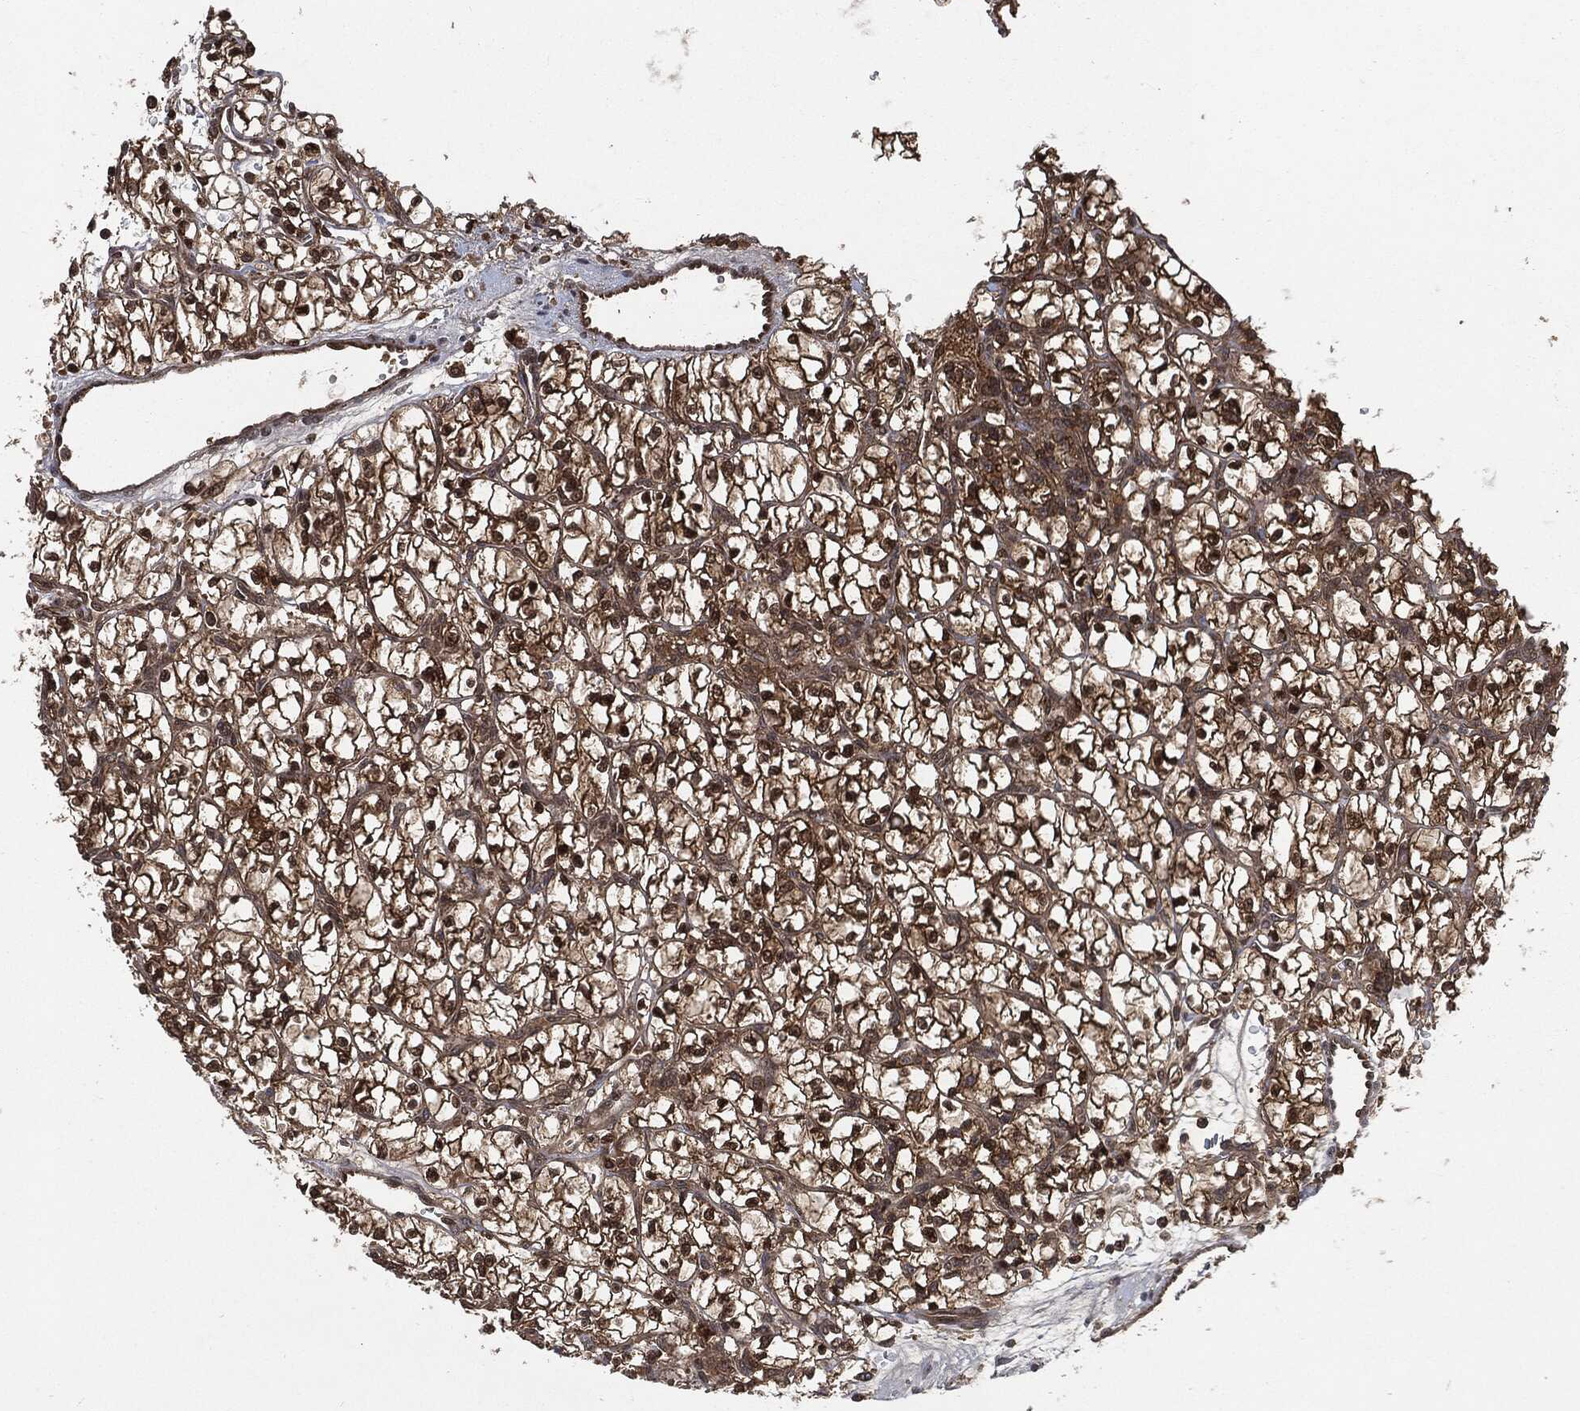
{"staining": {"intensity": "strong", "quantity": ">75%", "location": "cytoplasmic/membranous,nuclear"}, "tissue": "renal cancer", "cell_type": "Tumor cells", "image_type": "cancer", "snomed": [{"axis": "morphology", "description": "Adenocarcinoma, NOS"}, {"axis": "topography", "description": "Kidney"}], "caption": "This histopathology image displays immunohistochemistry staining of human renal cancer, with high strong cytoplasmic/membranous and nuclear staining in approximately >75% of tumor cells.", "gene": "CUTA", "patient": {"sex": "female", "age": 64}}